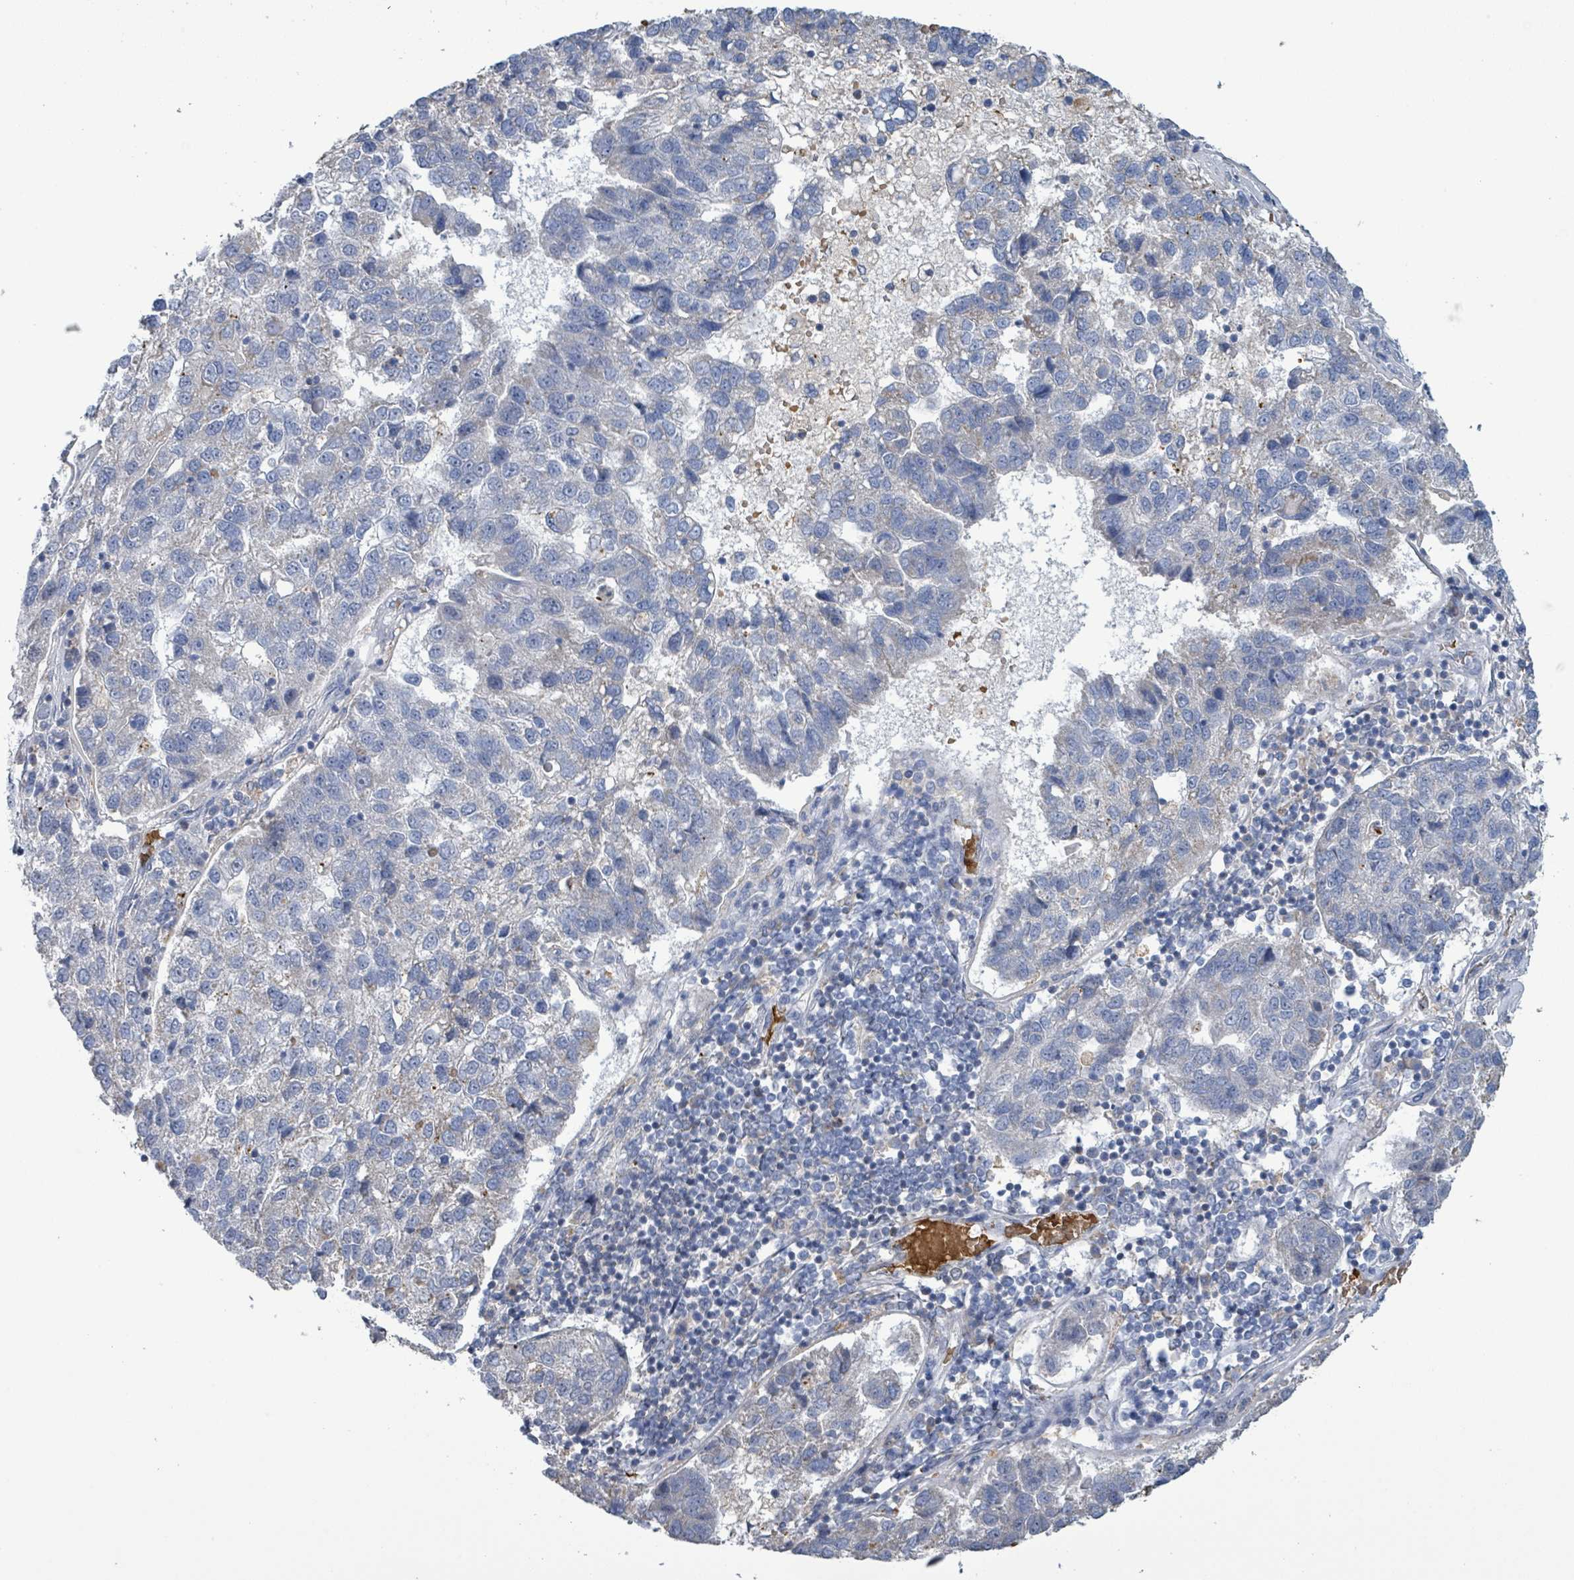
{"staining": {"intensity": "negative", "quantity": "none", "location": "none"}, "tissue": "pancreatic cancer", "cell_type": "Tumor cells", "image_type": "cancer", "snomed": [{"axis": "morphology", "description": "Adenocarcinoma, NOS"}, {"axis": "topography", "description": "Pancreas"}], "caption": "Immunohistochemistry (IHC) image of neoplastic tissue: human adenocarcinoma (pancreatic) stained with DAB exhibits no significant protein positivity in tumor cells. (Brightfield microscopy of DAB immunohistochemistry (IHC) at high magnification).", "gene": "SEBOX", "patient": {"sex": "female", "age": 61}}